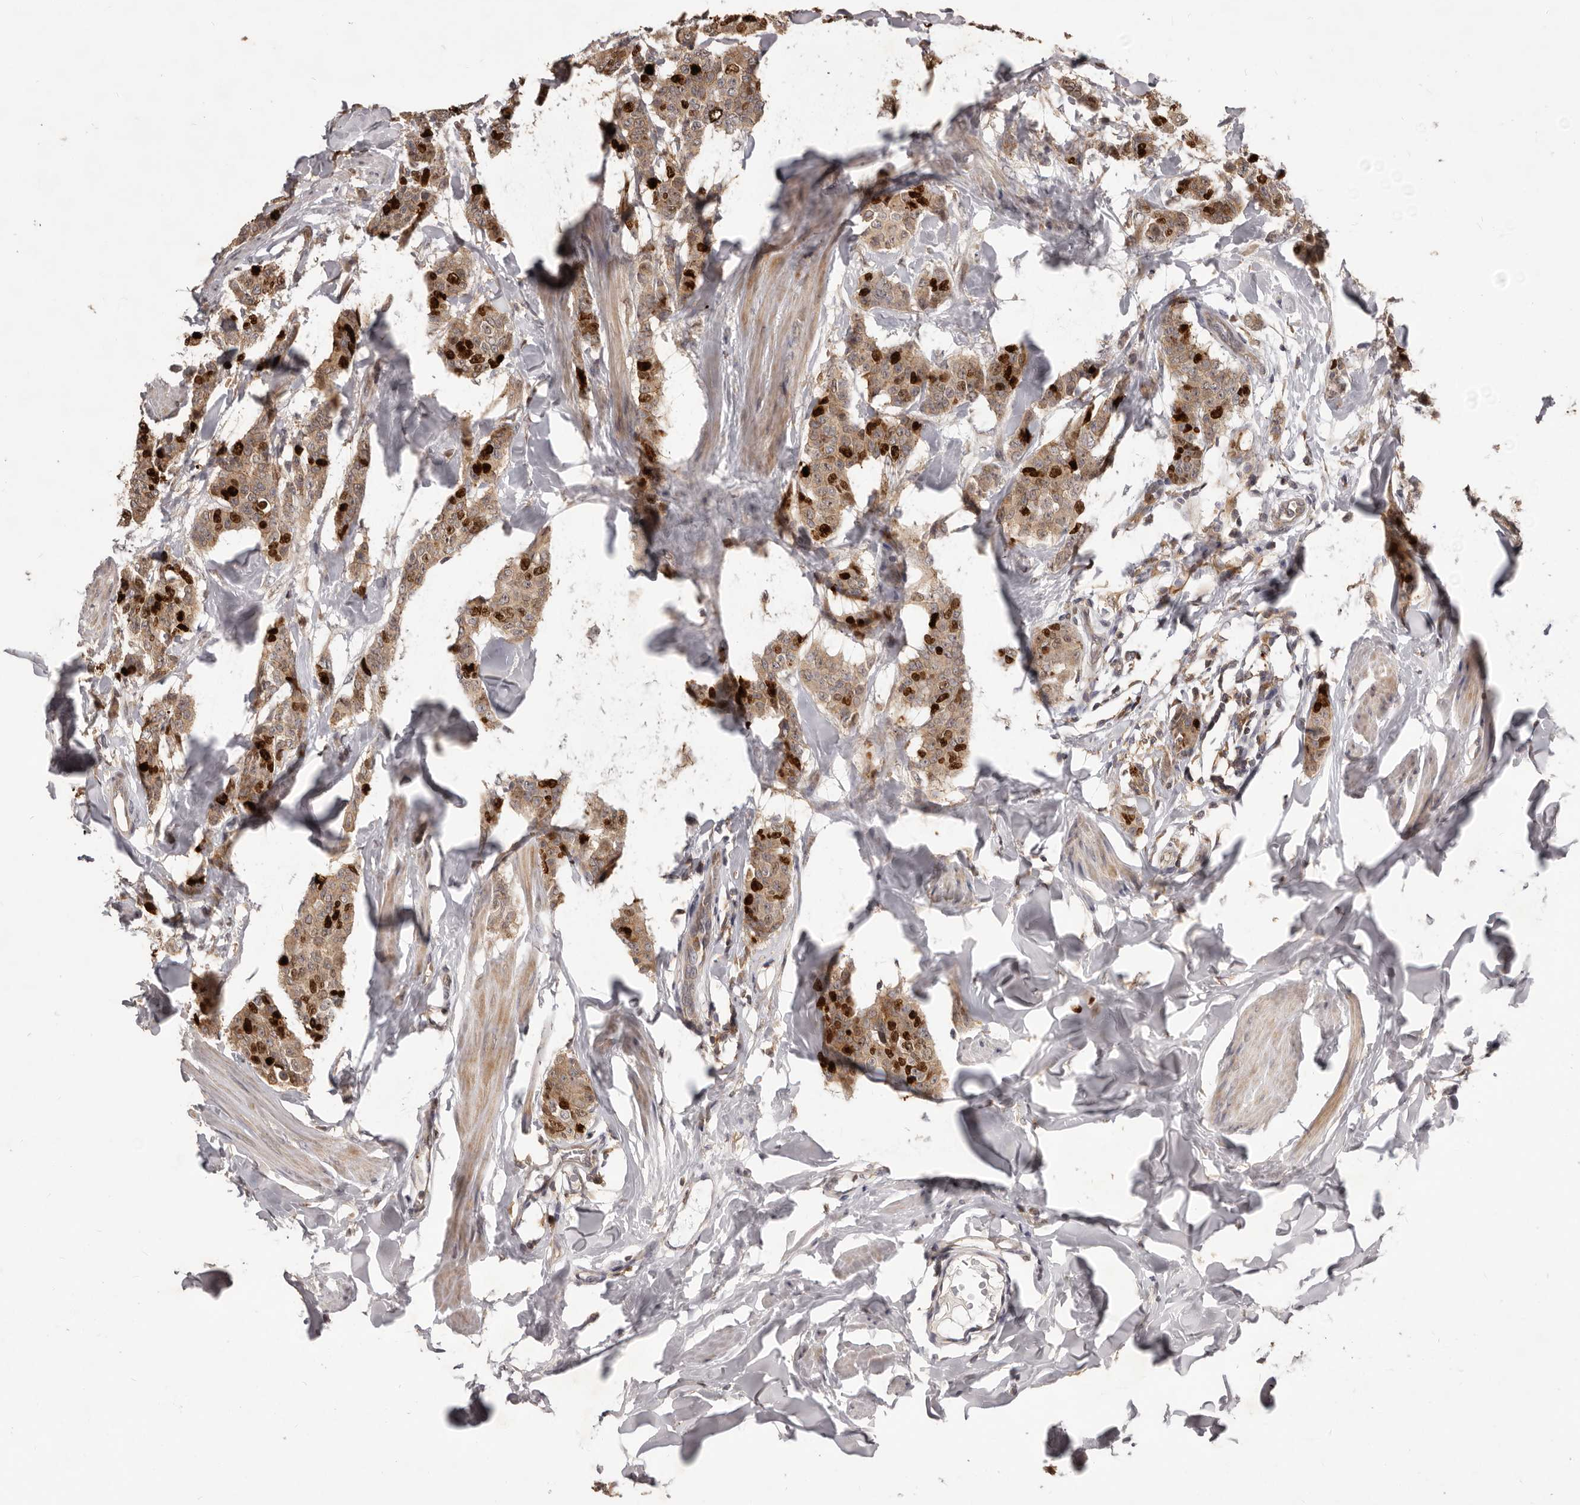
{"staining": {"intensity": "strong", "quantity": "25%-75%", "location": "cytoplasmic/membranous,nuclear"}, "tissue": "breast cancer", "cell_type": "Tumor cells", "image_type": "cancer", "snomed": [{"axis": "morphology", "description": "Duct carcinoma"}, {"axis": "topography", "description": "Breast"}], "caption": "Breast cancer (invasive ductal carcinoma) was stained to show a protein in brown. There is high levels of strong cytoplasmic/membranous and nuclear positivity in about 25%-75% of tumor cells. (IHC, brightfield microscopy, high magnification).", "gene": "RNF187", "patient": {"sex": "female", "age": 40}}